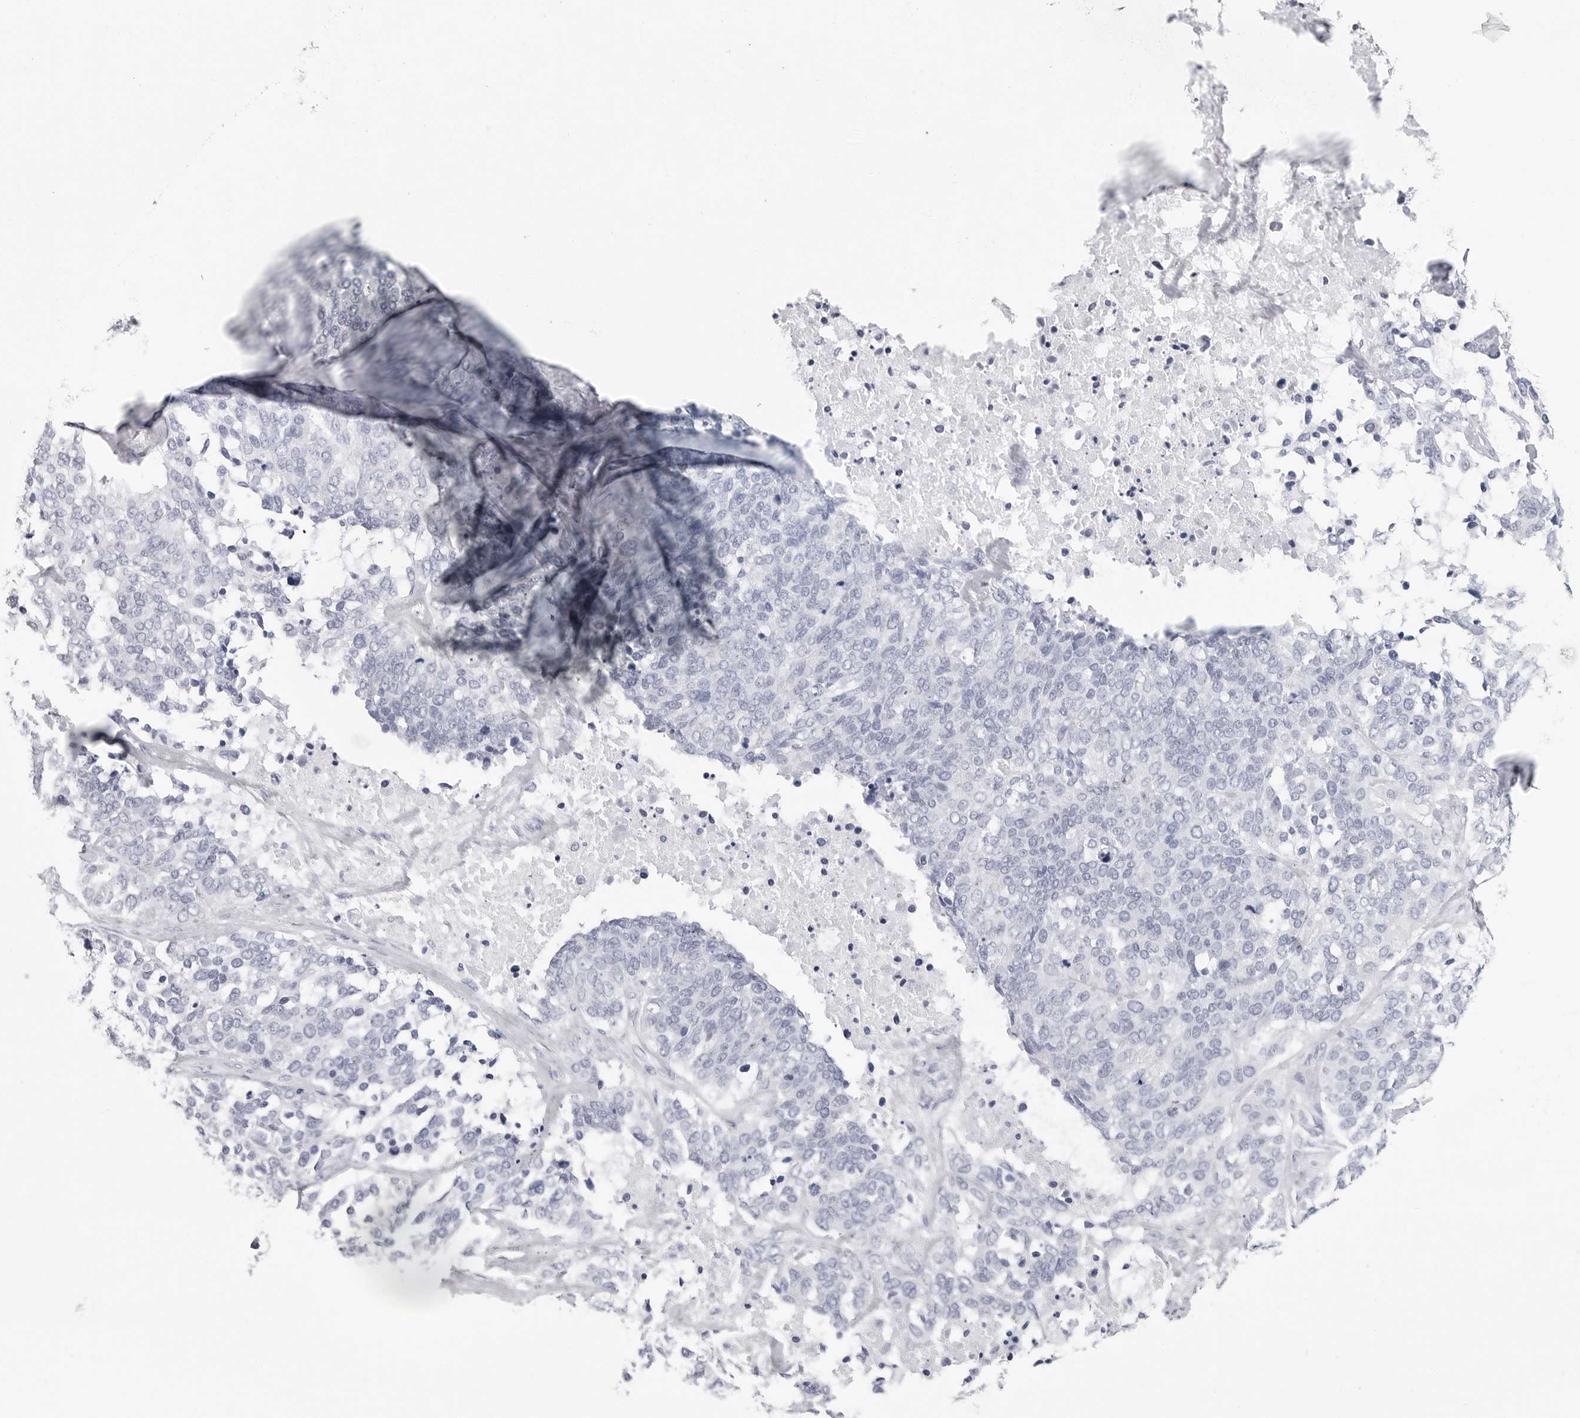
{"staining": {"intensity": "negative", "quantity": "none", "location": "none"}, "tissue": "ovarian cancer", "cell_type": "Tumor cells", "image_type": "cancer", "snomed": [{"axis": "morphology", "description": "Cystadenocarcinoma, serous, NOS"}, {"axis": "topography", "description": "Ovary"}], "caption": "Immunohistochemistry of human serous cystadenocarcinoma (ovarian) shows no staining in tumor cells. (Stains: DAB IHC with hematoxylin counter stain, Microscopy: brightfield microscopy at high magnification).", "gene": "CSH1", "patient": {"sex": "female", "age": 44}}